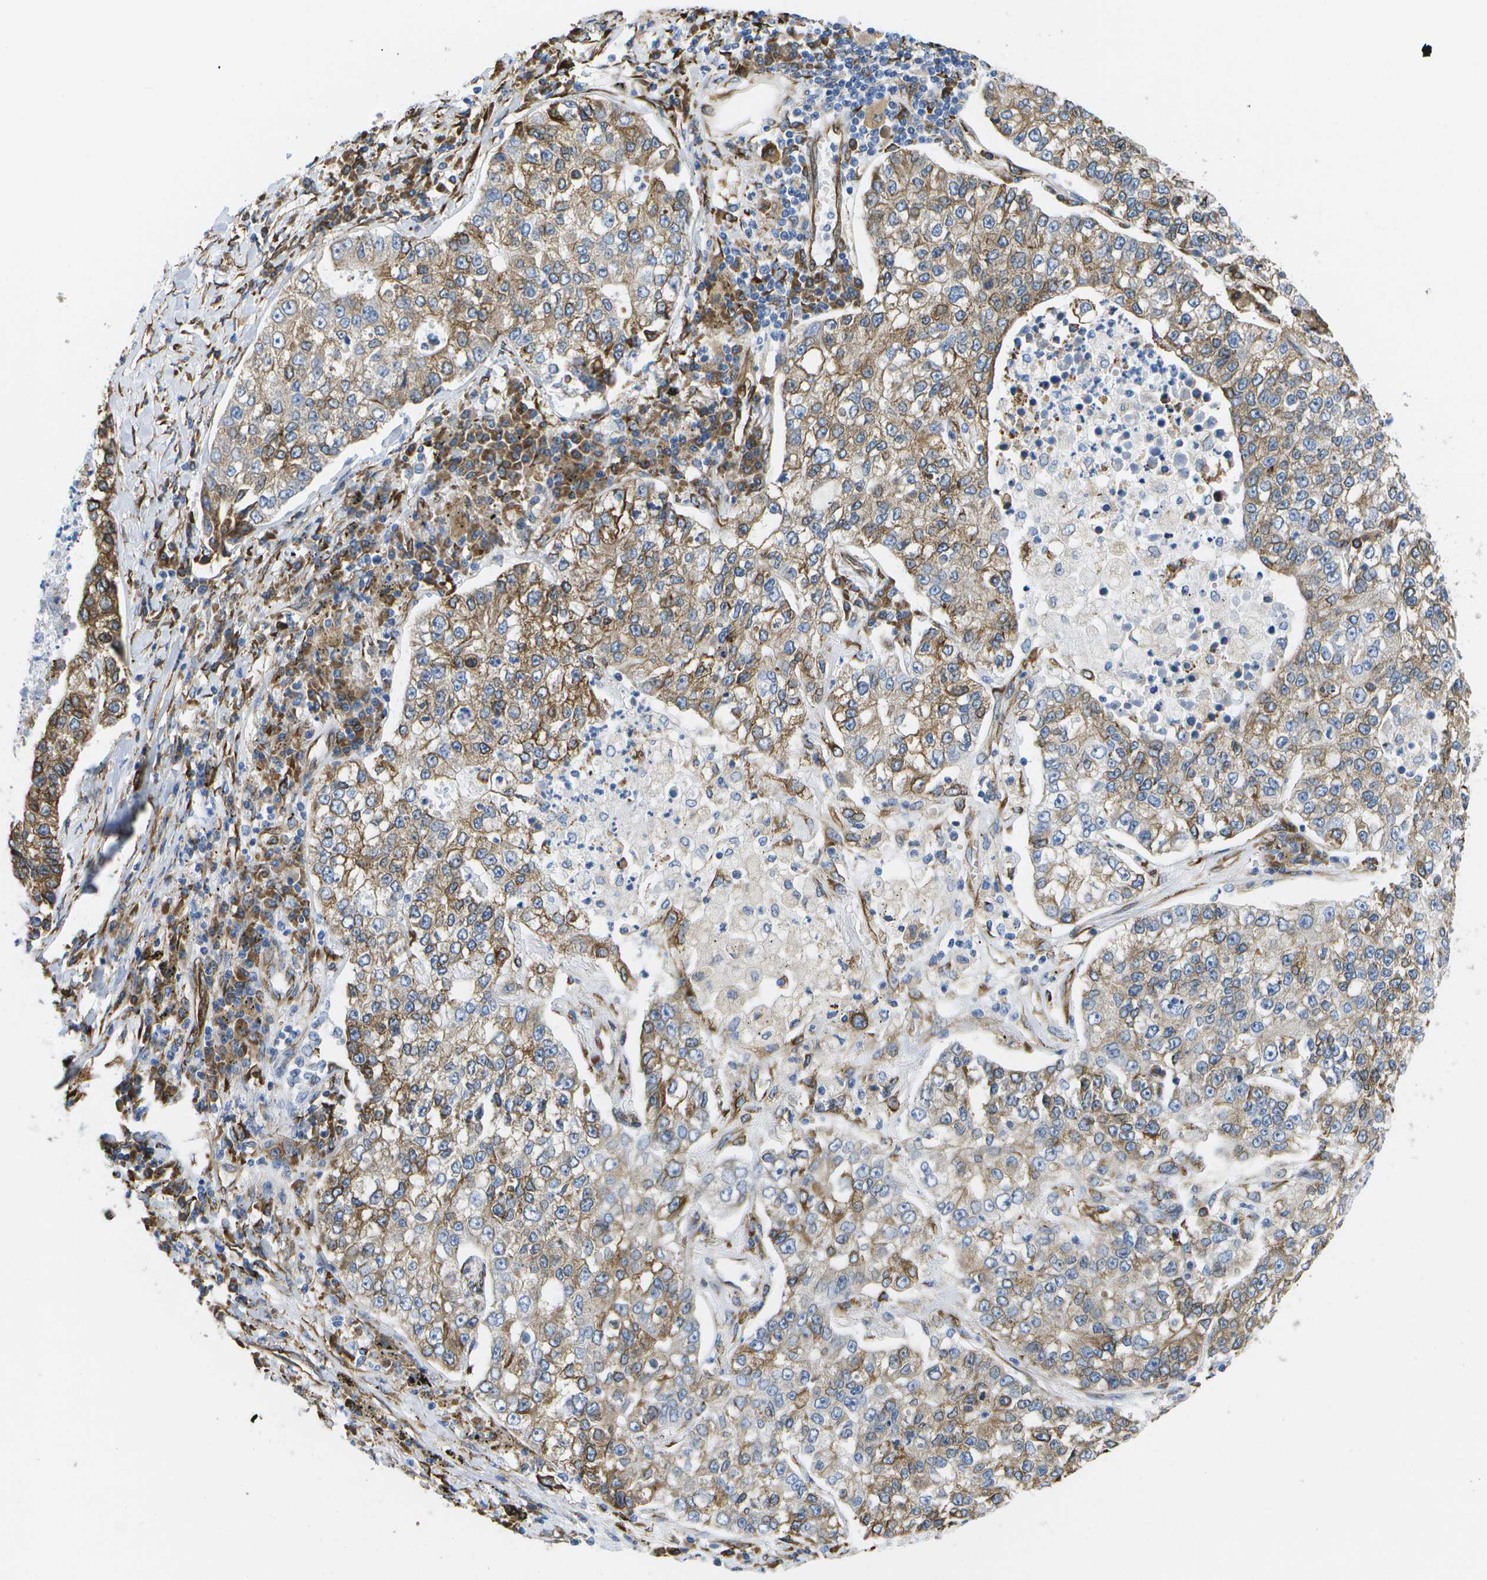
{"staining": {"intensity": "moderate", "quantity": ">75%", "location": "cytoplasmic/membranous"}, "tissue": "lung cancer", "cell_type": "Tumor cells", "image_type": "cancer", "snomed": [{"axis": "morphology", "description": "Adenocarcinoma, NOS"}, {"axis": "topography", "description": "Lung"}], "caption": "Tumor cells show medium levels of moderate cytoplasmic/membranous positivity in approximately >75% of cells in human lung adenocarcinoma. The protein of interest is shown in brown color, while the nuclei are stained blue.", "gene": "ZDHHC17", "patient": {"sex": "male", "age": 49}}